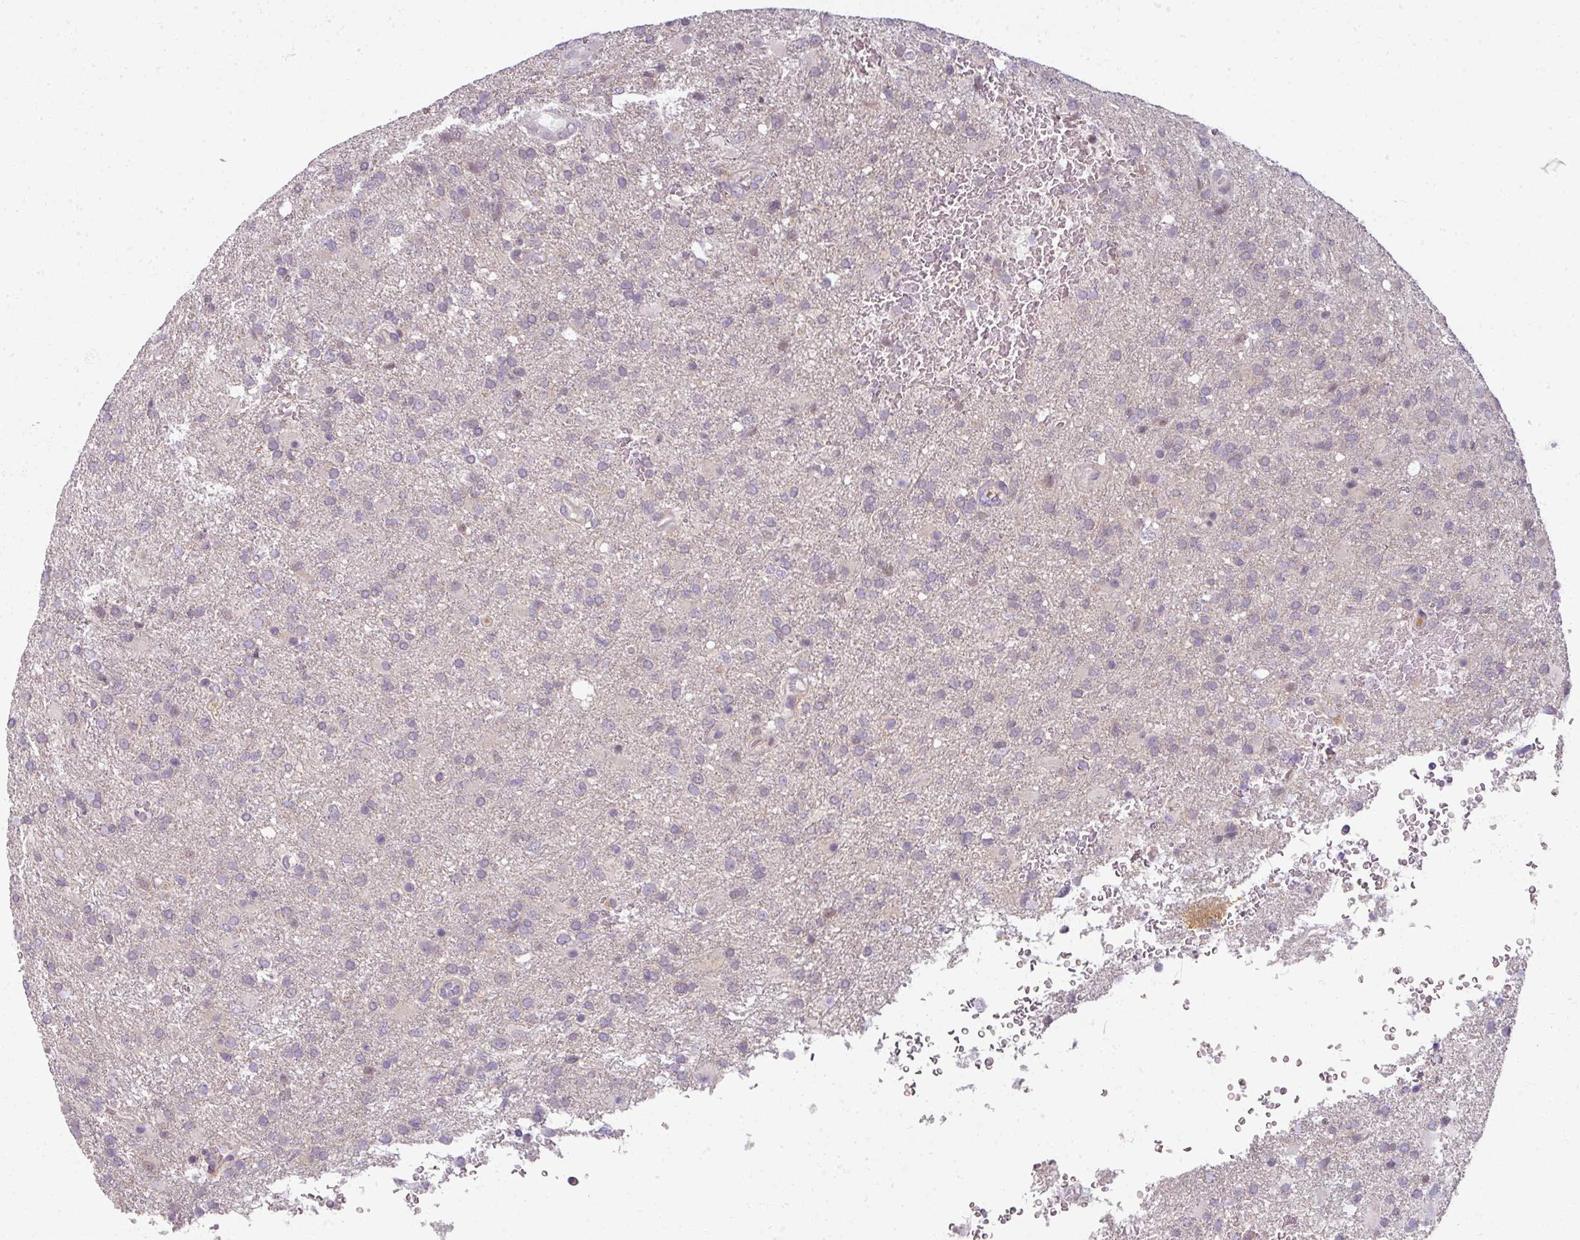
{"staining": {"intensity": "negative", "quantity": "none", "location": "none"}, "tissue": "glioma", "cell_type": "Tumor cells", "image_type": "cancer", "snomed": [{"axis": "morphology", "description": "Glioma, malignant, High grade"}, {"axis": "topography", "description": "Brain"}], "caption": "This is an IHC micrograph of human malignant glioma (high-grade). There is no positivity in tumor cells.", "gene": "MYMK", "patient": {"sex": "female", "age": 74}}